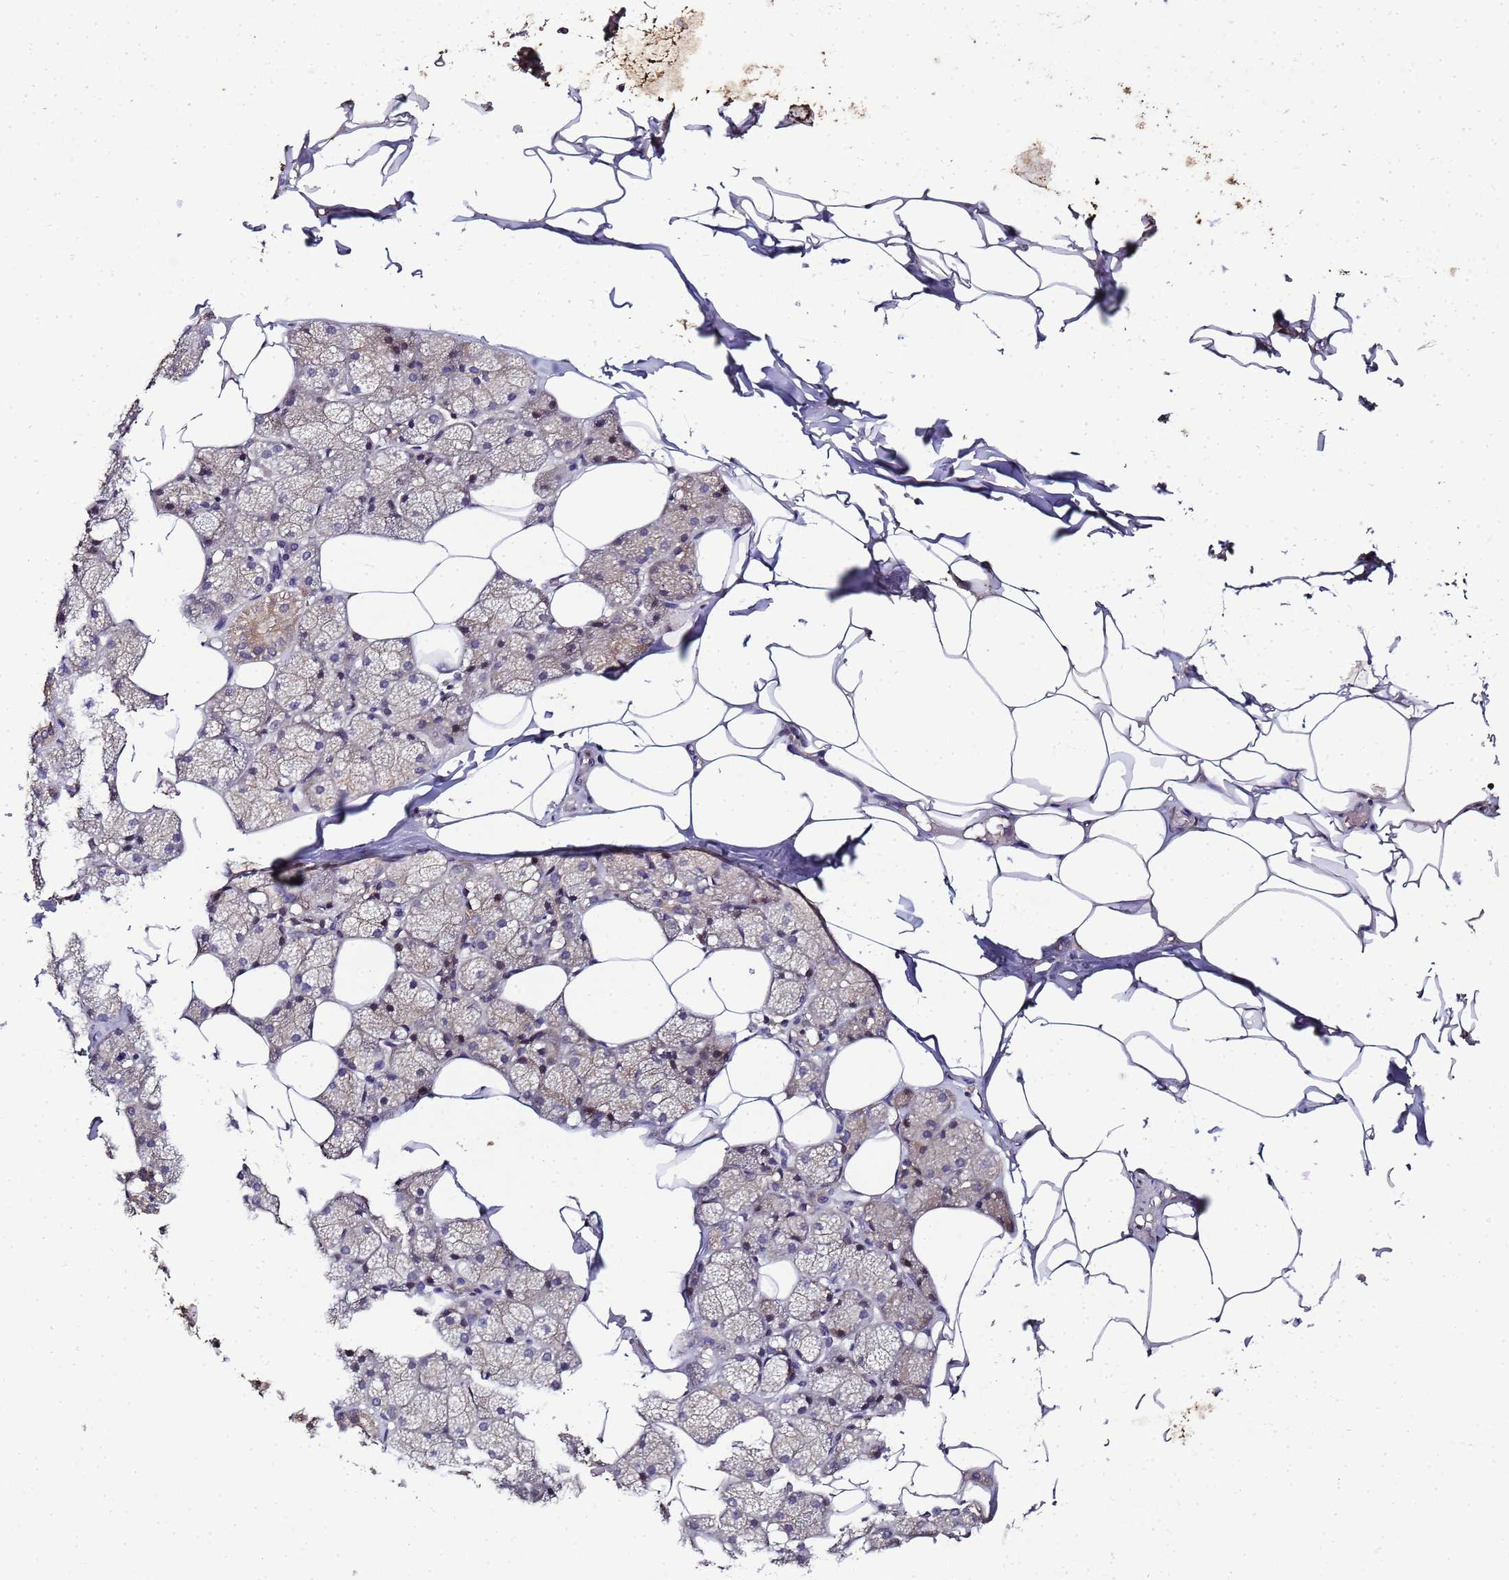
{"staining": {"intensity": "negative", "quantity": "none", "location": "none"}, "tissue": "adipose tissue", "cell_type": "Adipocytes", "image_type": "normal", "snomed": [{"axis": "morphology", "description": "Normal tissue, NOS"}, {"axis": "topography", "description": "Salivary gland"}, {"axis": "topography", "description": "Peripheral nerve tissue"}], "caption": "Immunohistochemistry (IHC) image of unremarkable adipose tissue stained for a protein (brown), which displays no staining in adipocytes.", "gene": "LGI4", "patient": {"sex": "male", "age": 38}}